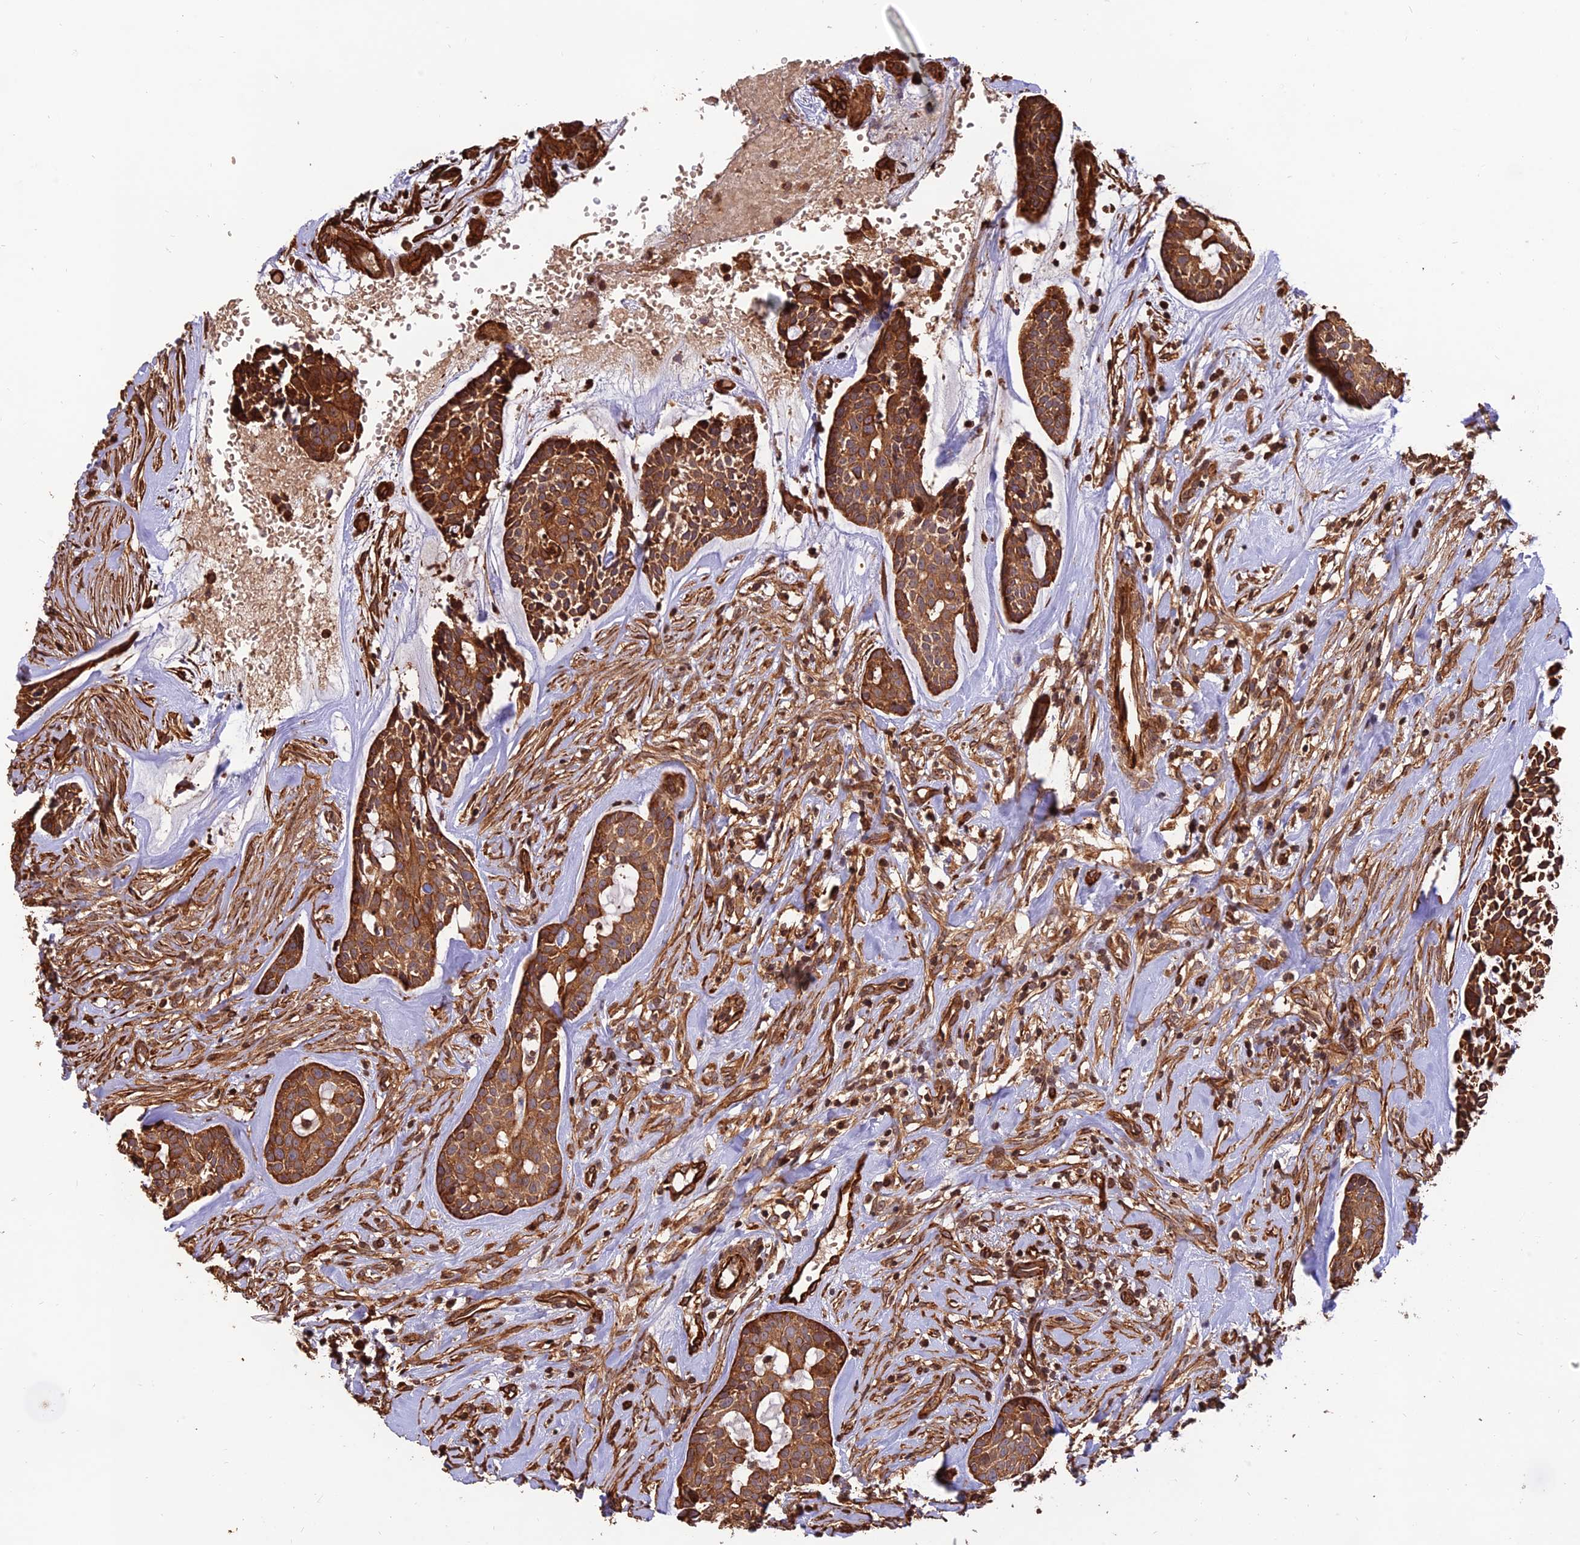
{"staining": {"intensity": "strong", "quantity": ">75%", "location": "cytoplasmic/membranous"}, "tissue": "head and neck cancer", "cell_type": "Tumor cells", "image_type": "cancer", "snomed": [{"axis": "morphology", "description": "Normal tissue, NOS"}, {"axis": "morphology", "description": "Adenocarcinoma, NOS"}, {"axis": "topography", "description": "Subcutis"}, {"axis": "topography", "description": "Nasopharynx"}, {"axis": "topography", "description": "Head-Neck"}], "caption": "There is high levels of strong cytoplasmic/membranous positivity in tumor cells of head and neck cancer, as demonstrated by immunohistochemical staining (brown color).", "gene": "CREBL2", "patient": {"sex": "female", "age": 73}}